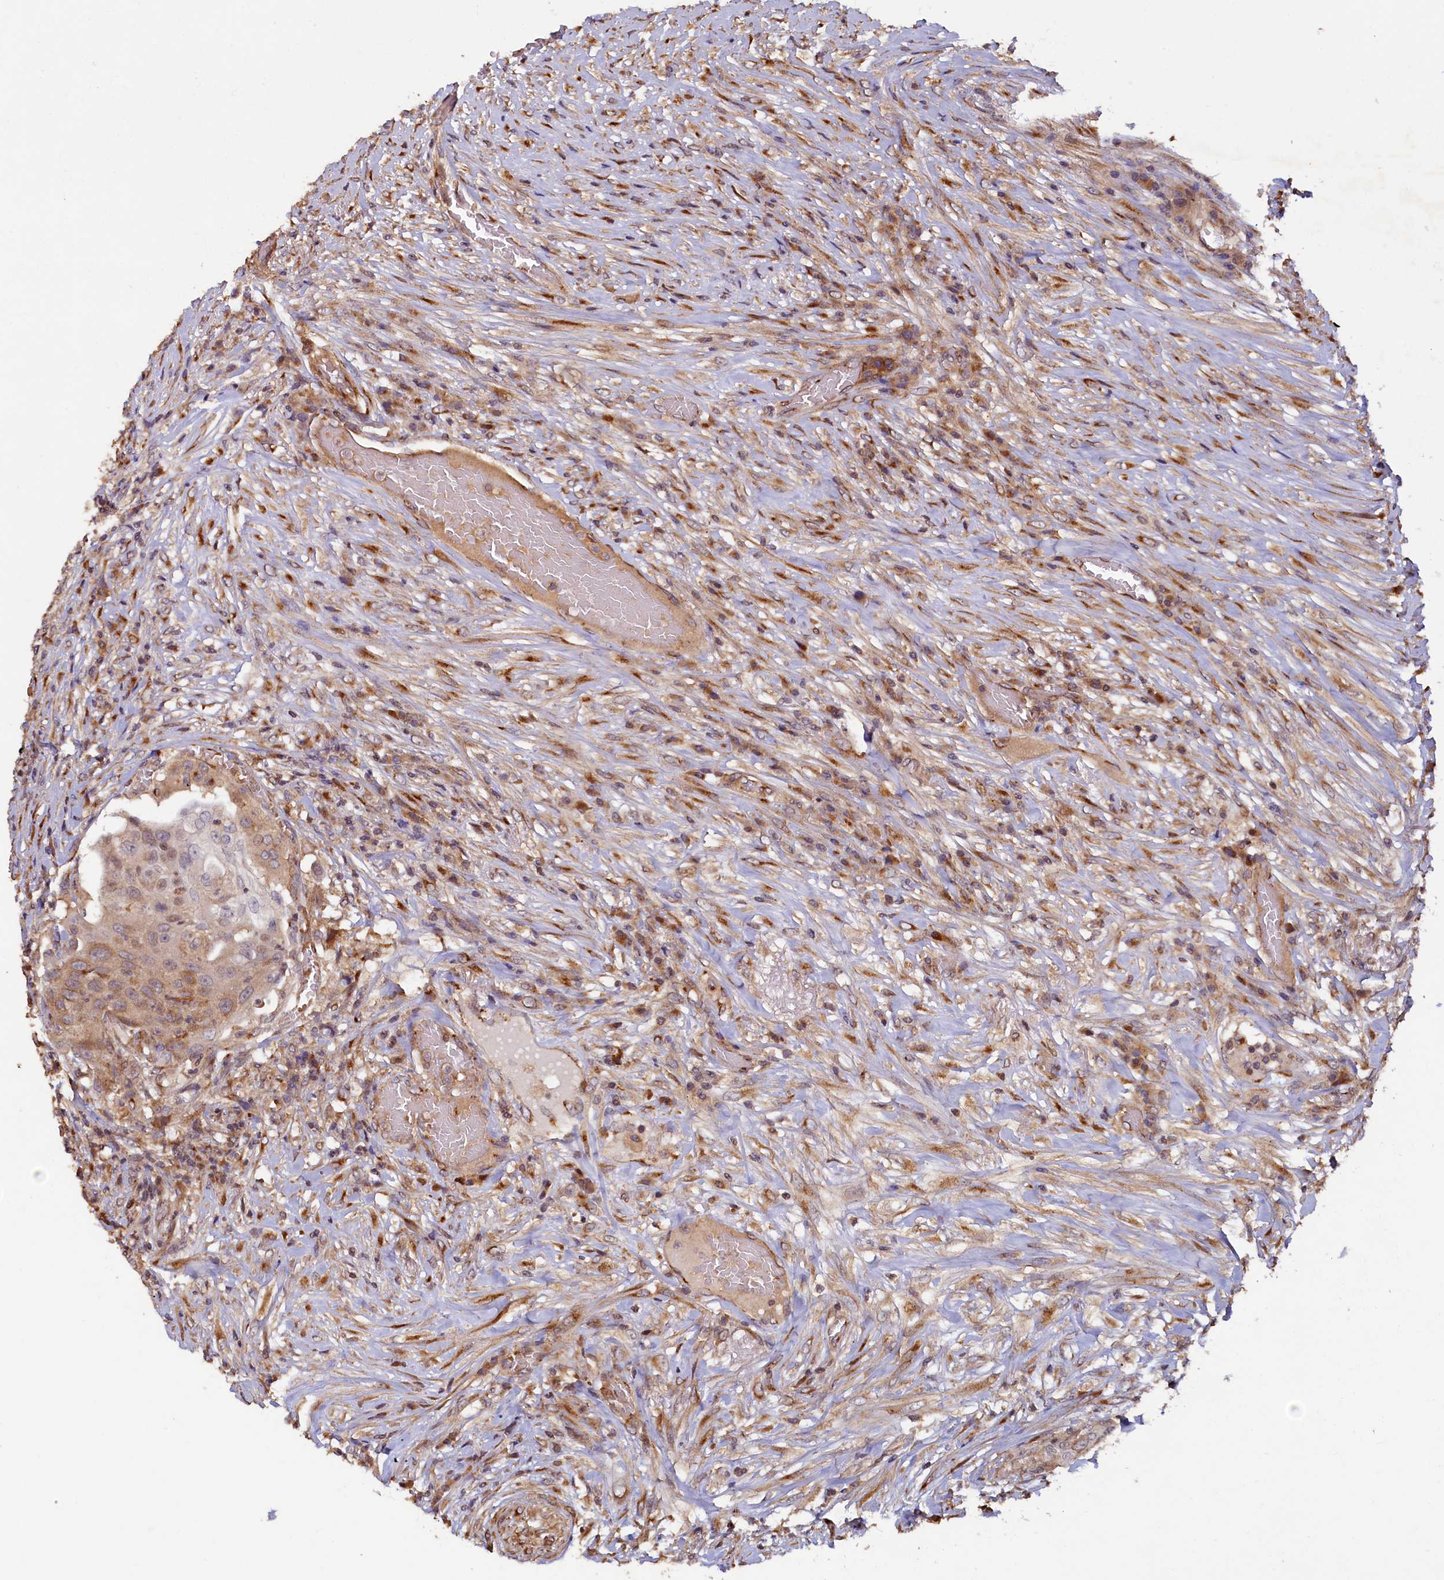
{"staining": {"intensity": "weak", "quantity": ">75%", "location": "cytoplasmic/membranous"}, "tissue": "urothelial cancer", "cell_type": "Tumor cells", "image_type": "cancer", "snomed": [{"axis": "morphology", "description": "Urothelial carcinoma, High grade"}, {"axis": "topography", "description": "Urinary bladder"}], "caption": "Urothelial cancer stained with IHC shows weak cytoplasmic/membranous positivity in about >75% of tumor cells. (brown staining indicates protein expression, while blue staining denotes nuclei).", "gene": "TMEM181", "patient": {"sex": "female", "age": 63}}